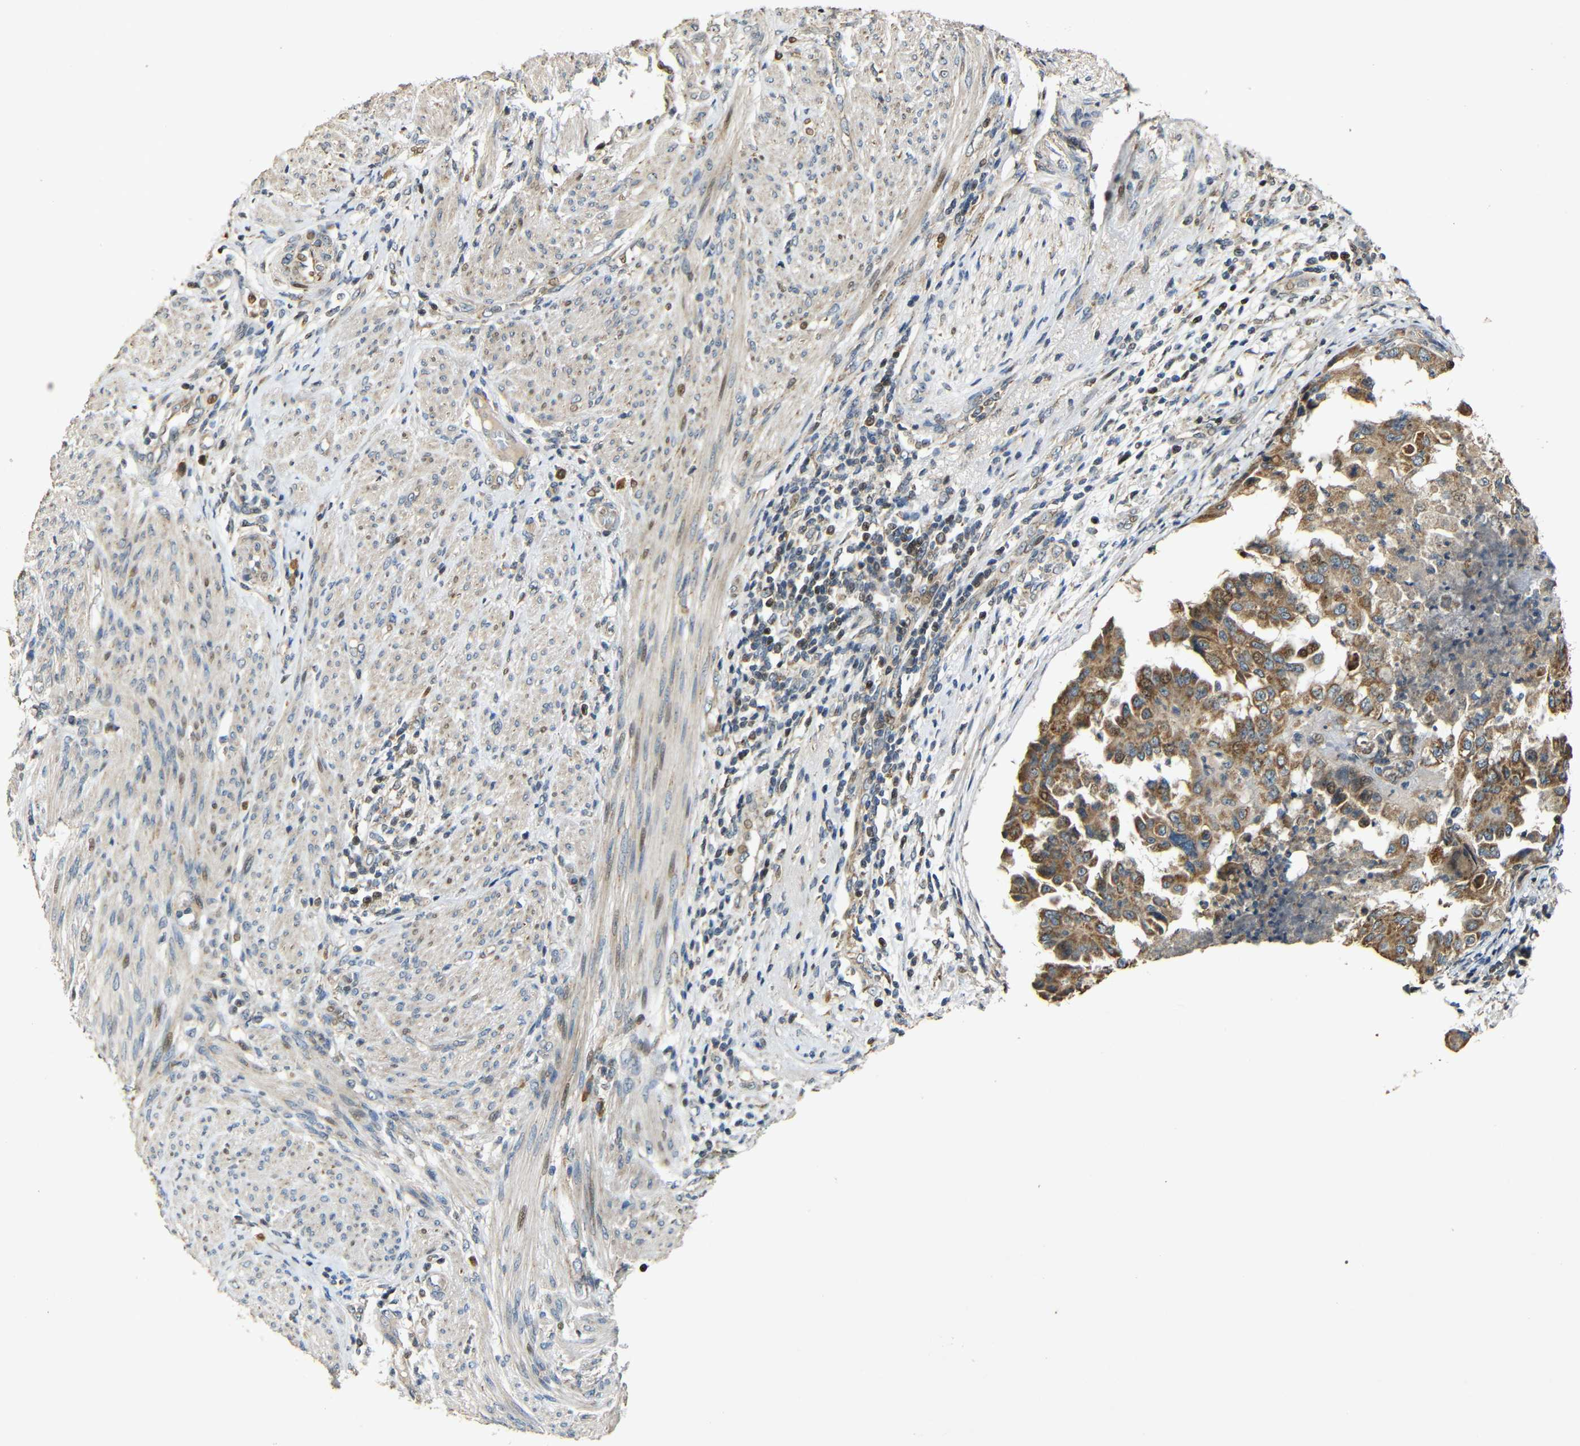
{"staining": {"intensity": "moderate", "quantity": ">75%", "location": "cytoplasmic/membranous"}, "tissue": "endometrial cancer", "cell_type": "Tumor cells", "image_type": "cancer", "snomed": [{"axis": "morphology", "description": "Adenocarcinoma, NOS"}, {"axis": "topography", "description": "Endometrium"}], "caption": "Adenocarcinoma (endometrial) stained with DAB immunohistochemistry (IHC) shows medium levels of moderate cytoplasmic/membranous staining in about >75% of tumor cells.", "gene": "KAZALD1", "patient": {"sex": "female", "age": 85}}